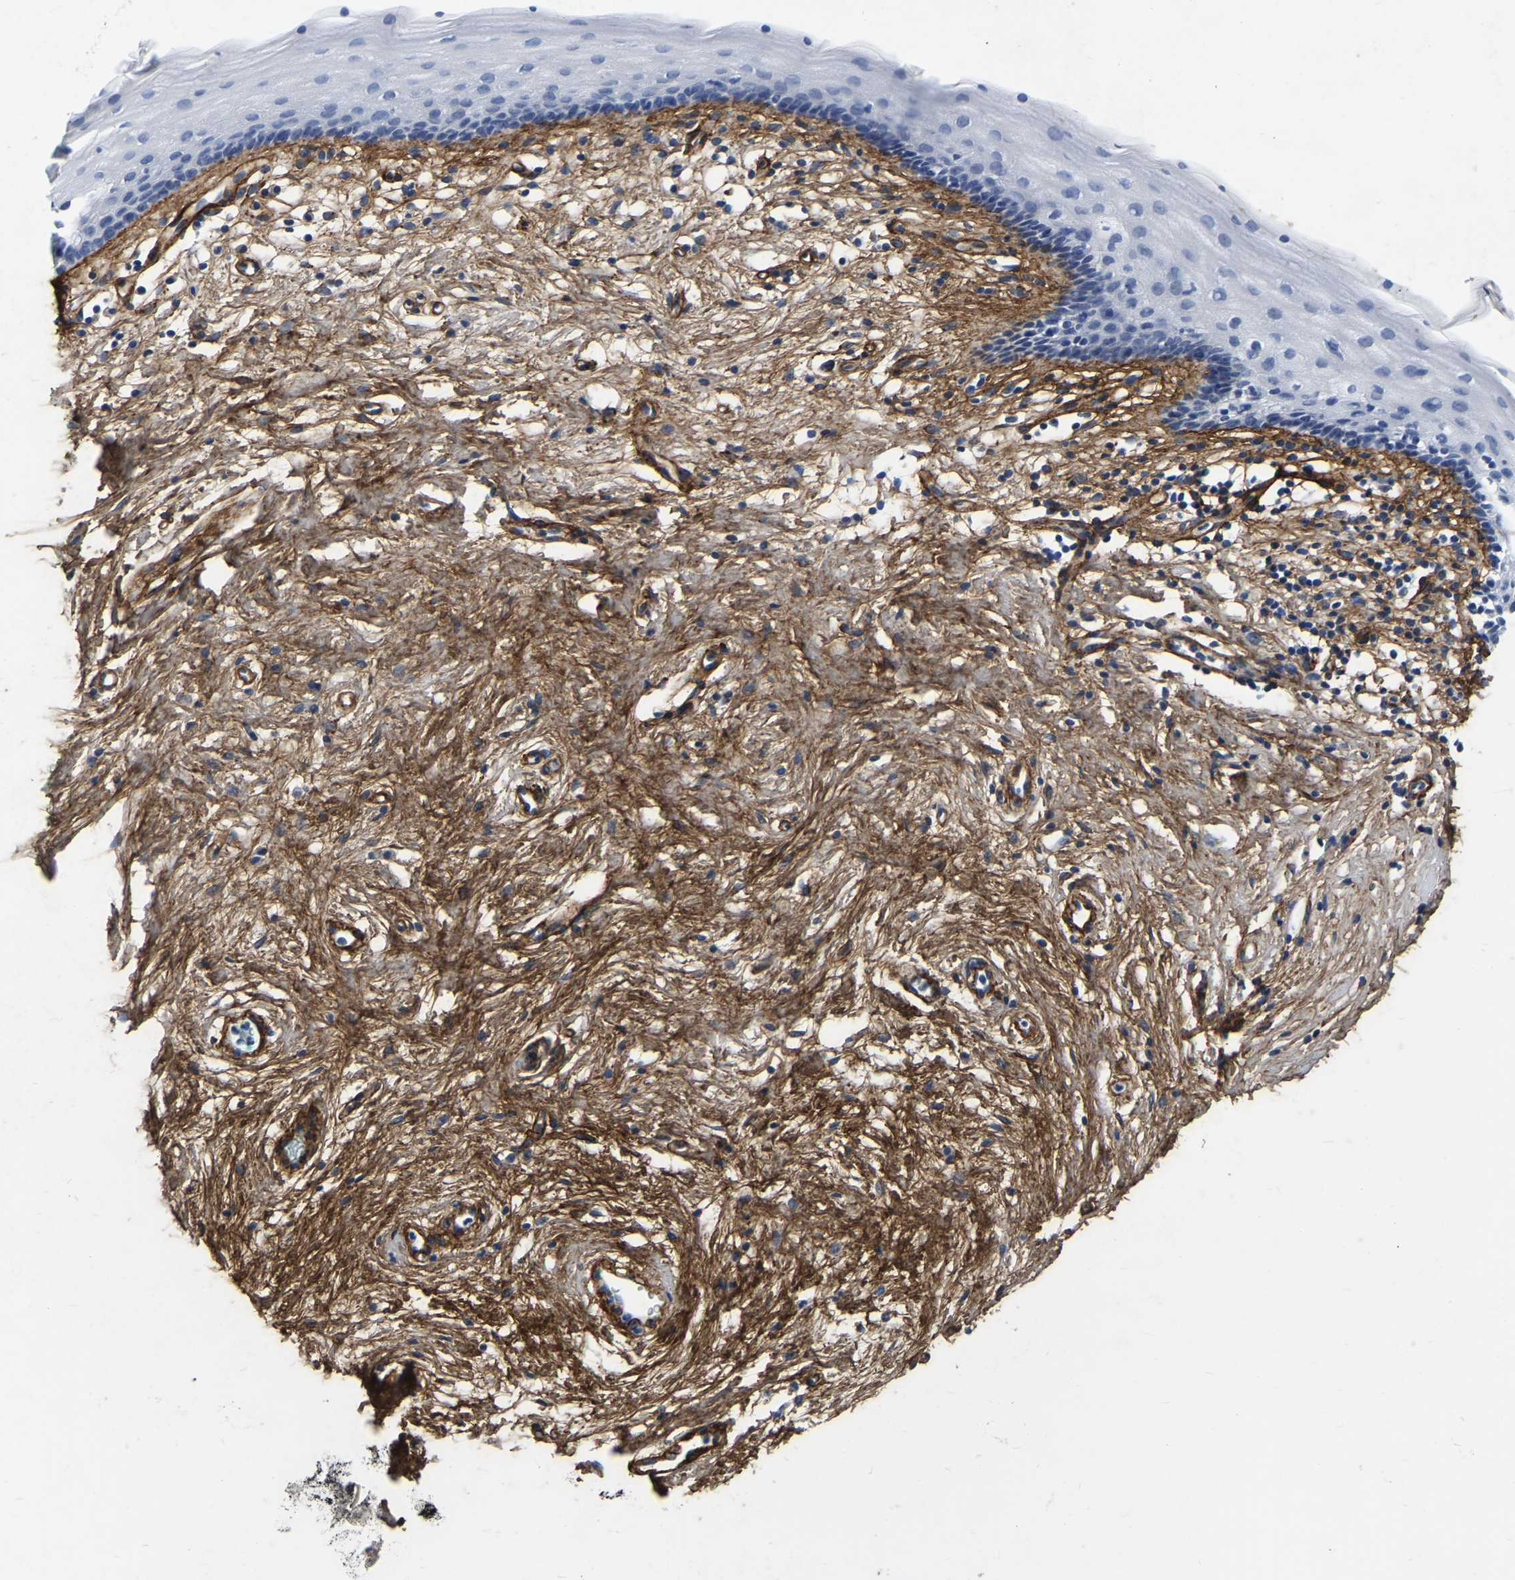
{"staining": {"intensity": "negative", "quantity": "none", "location": "none"}, "tissue": "vagina", "cell_type": "Squamous epithelial cells", "image_type": "normal", "snomed": [{"axis": "morphology", "description": "Normal tissue, NOS"}, {"axis": "topography", "description": "Vagina"}], "caption": "This photomicrograph is of benign vagina stained with immunohistochemistry (IHC) to label a protein in brown with the nuclei are counter-stained blue. There is no staining in squamous epithelial cells.", "gene": "COL6A1", "patient": {"sex": "female", "age": 44}}